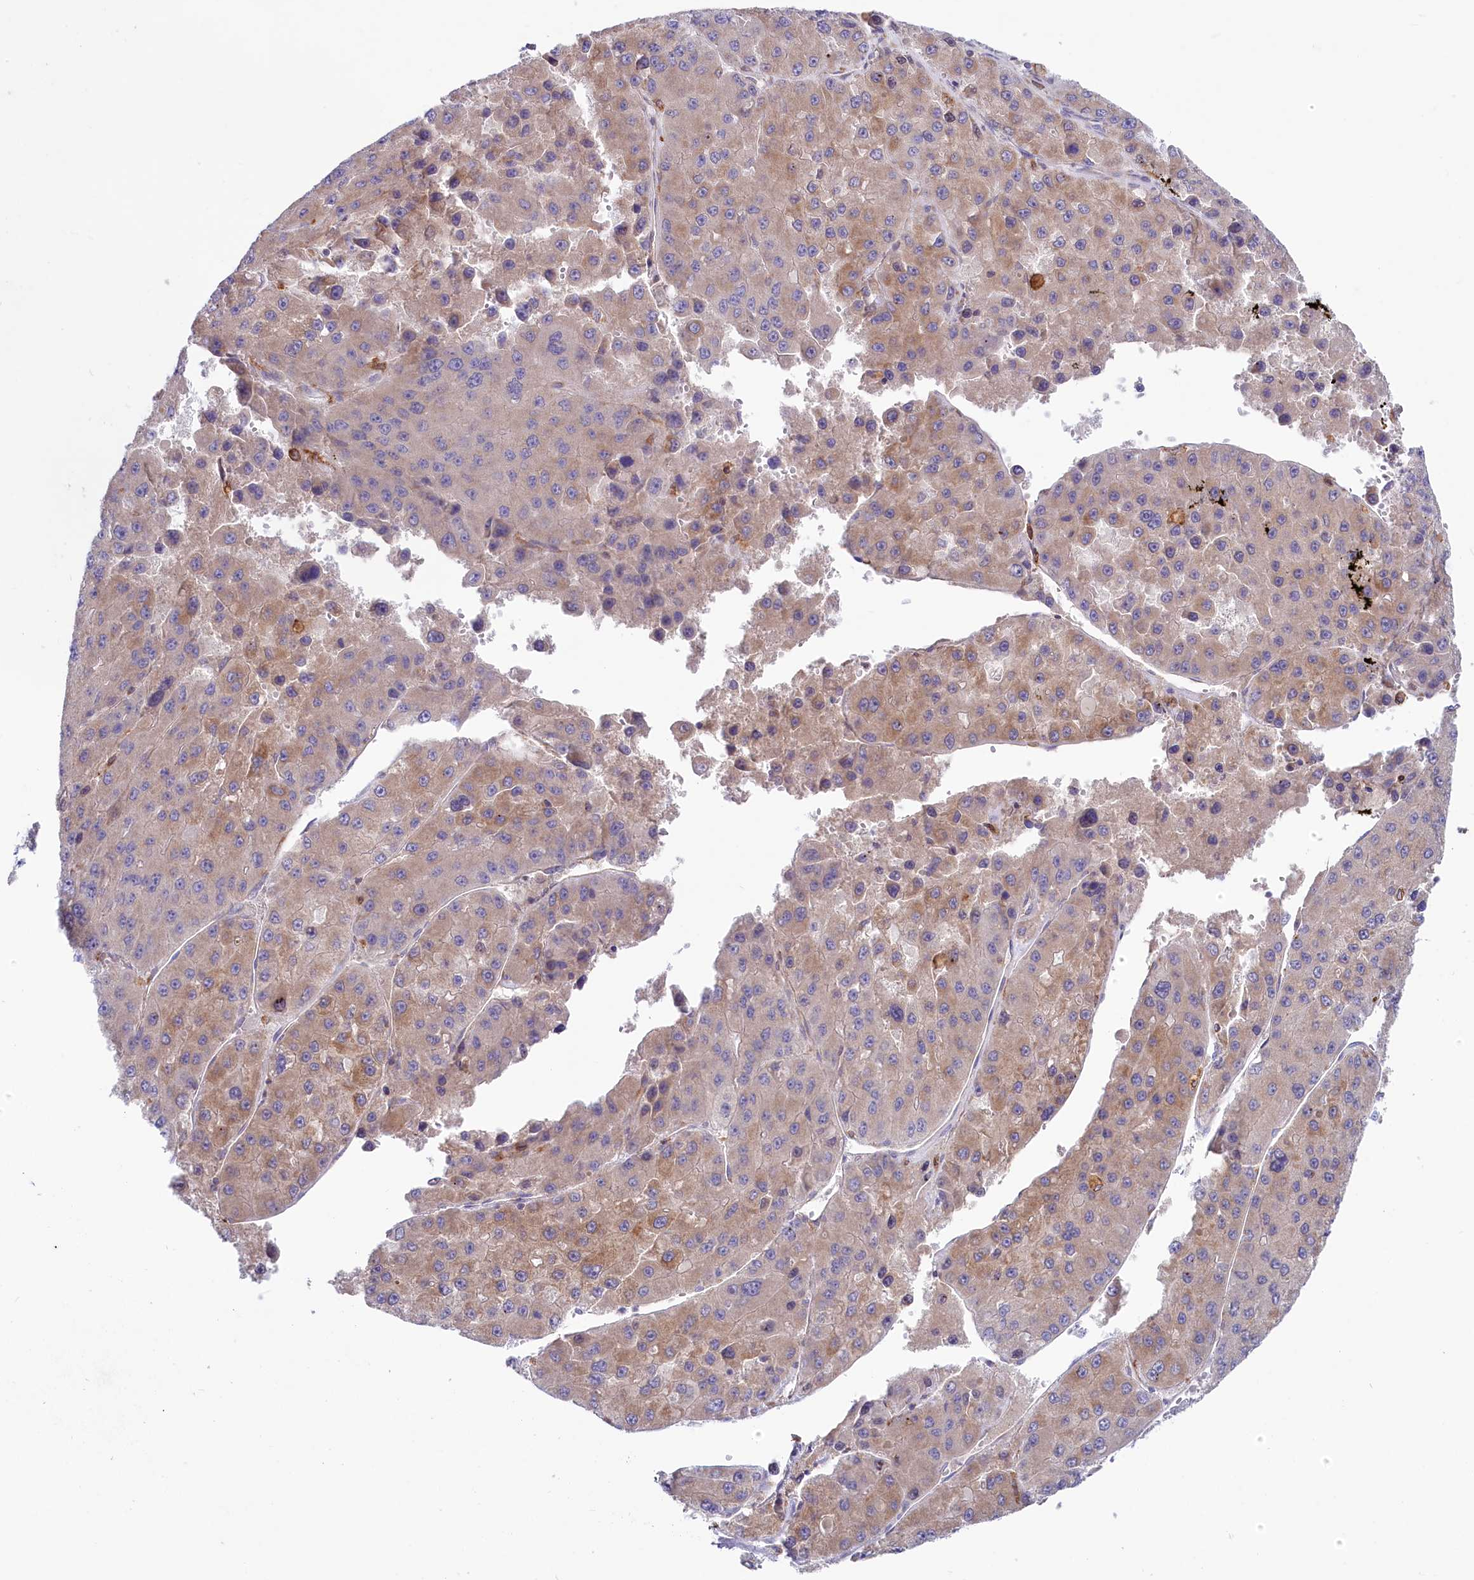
{"staining": {"intensity": "moderate", "quantity": "25%-75%", "location": "cytoplasmic/membranous"}, "tissue": "liver cancer", "cell_type": "Tumor cells", "image_type": "cancer", "snomed": [{"axis": "morphology", "description": "Carcinoma, Hepatocellular, NOS"}, {"axis": "topography", "description": "Liver"}], "caption": "Human hepatocellular carcinoma (liver) stained with a brown dye shows moderate cytoplasmic/membranous positive positivity in approximately 25%-75% of tumor cells.", "gene": "CHID1", "patient": {"sex": "female", "age": 73}}